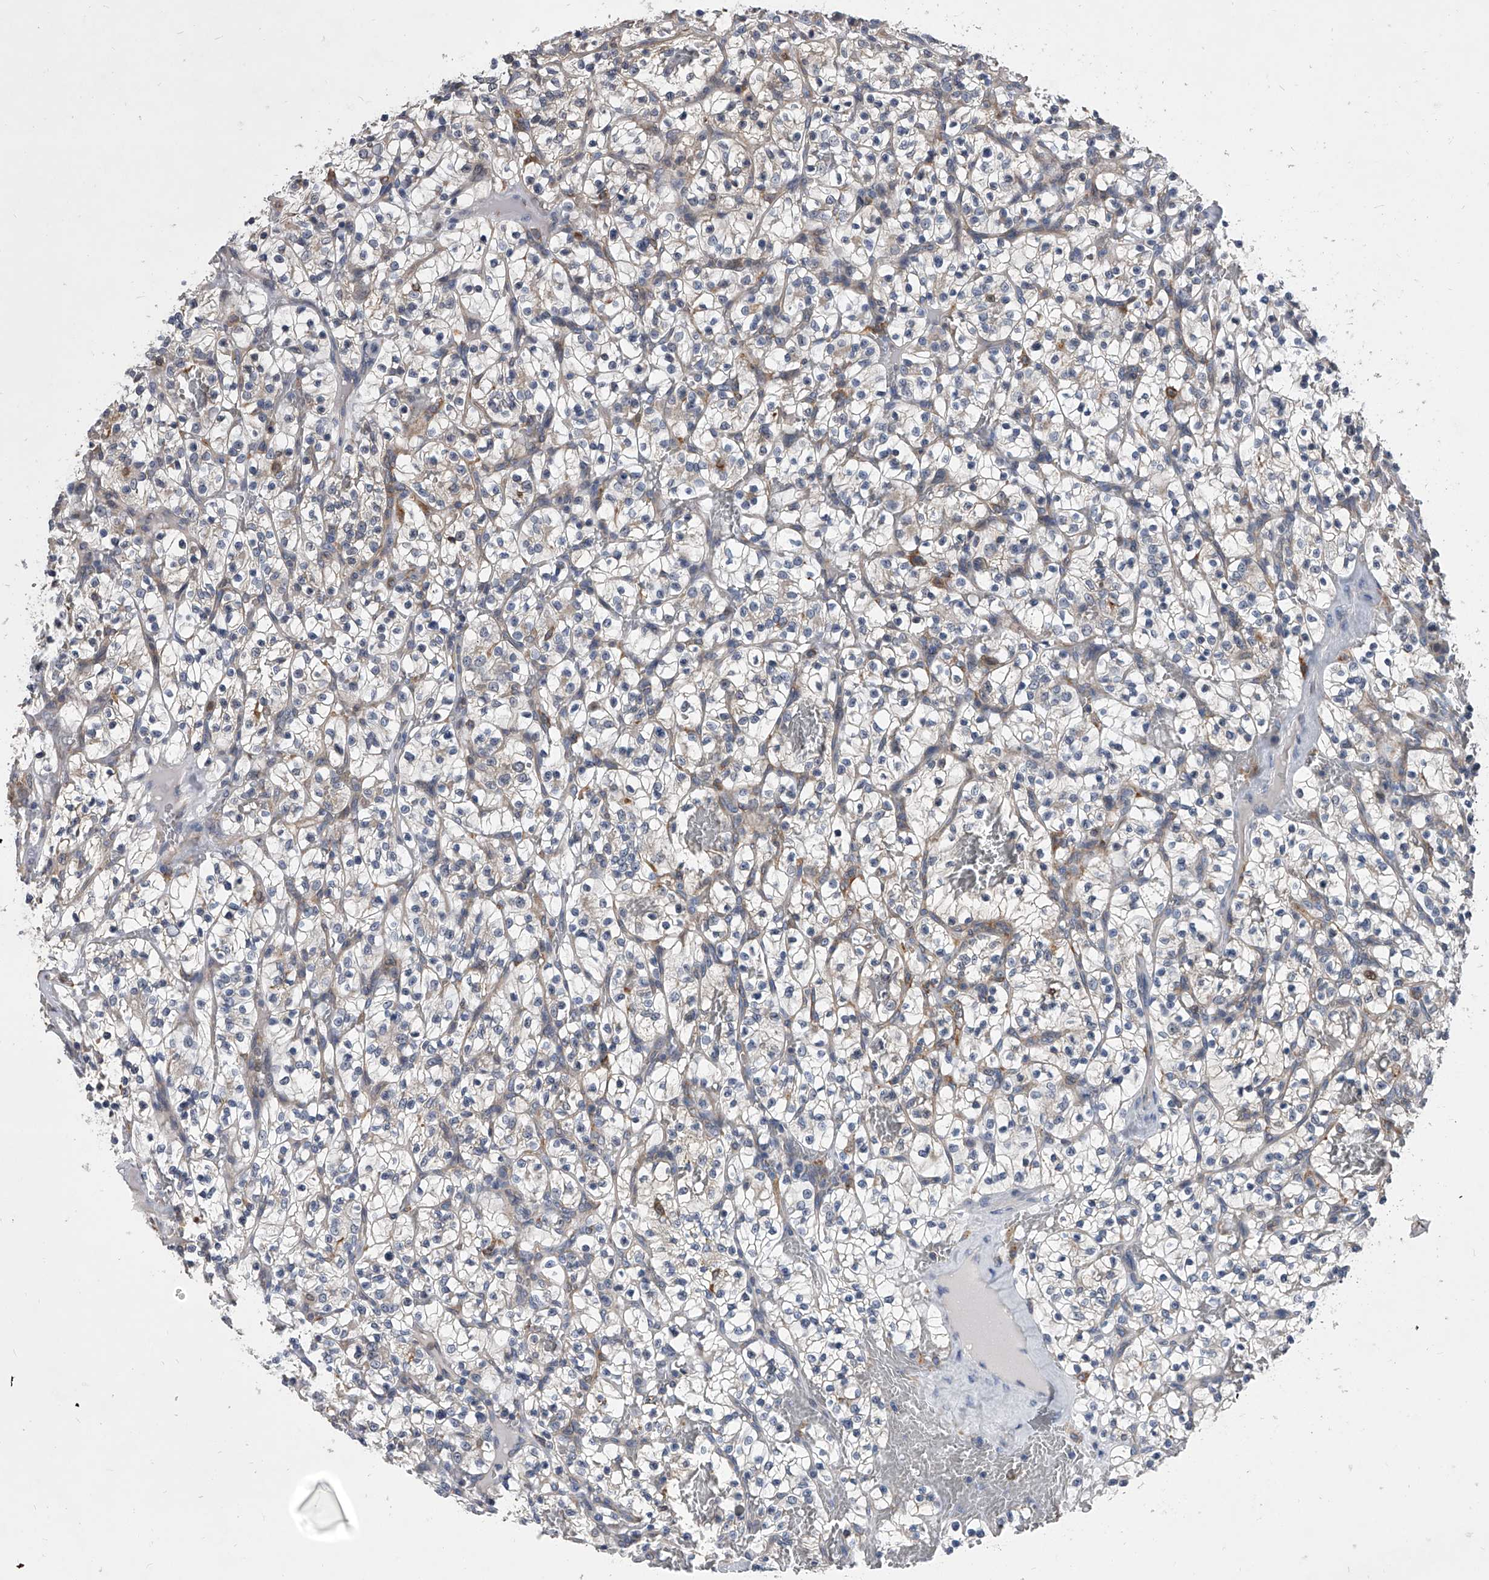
{"staining": {"intensity": "negative", "quantity": "none", "location": "none"}, "tissue": "renal cancer", "cell_type": "Tumor cells", "image_type": "cancer", "snomed": [{"axis": "morphology", "description": "Adenocarcinoma, NOS"}, {"axis": "topography", "description": "Kidney"}], "caption": "Immunohistochemistry (IHC) photomicrograph of renal cancer stained for a protein (brown), which exhibits no expression in tumor cells. The staining was performed using DAB (3,3'-diaminobenzidine) to visualize the protein expression in brown, while the nuclei were stained in blue with hematoxylin (Magnification: 20x).", "gene": "MAP4K3", "patient": {"sex": "female", "age": 57}}